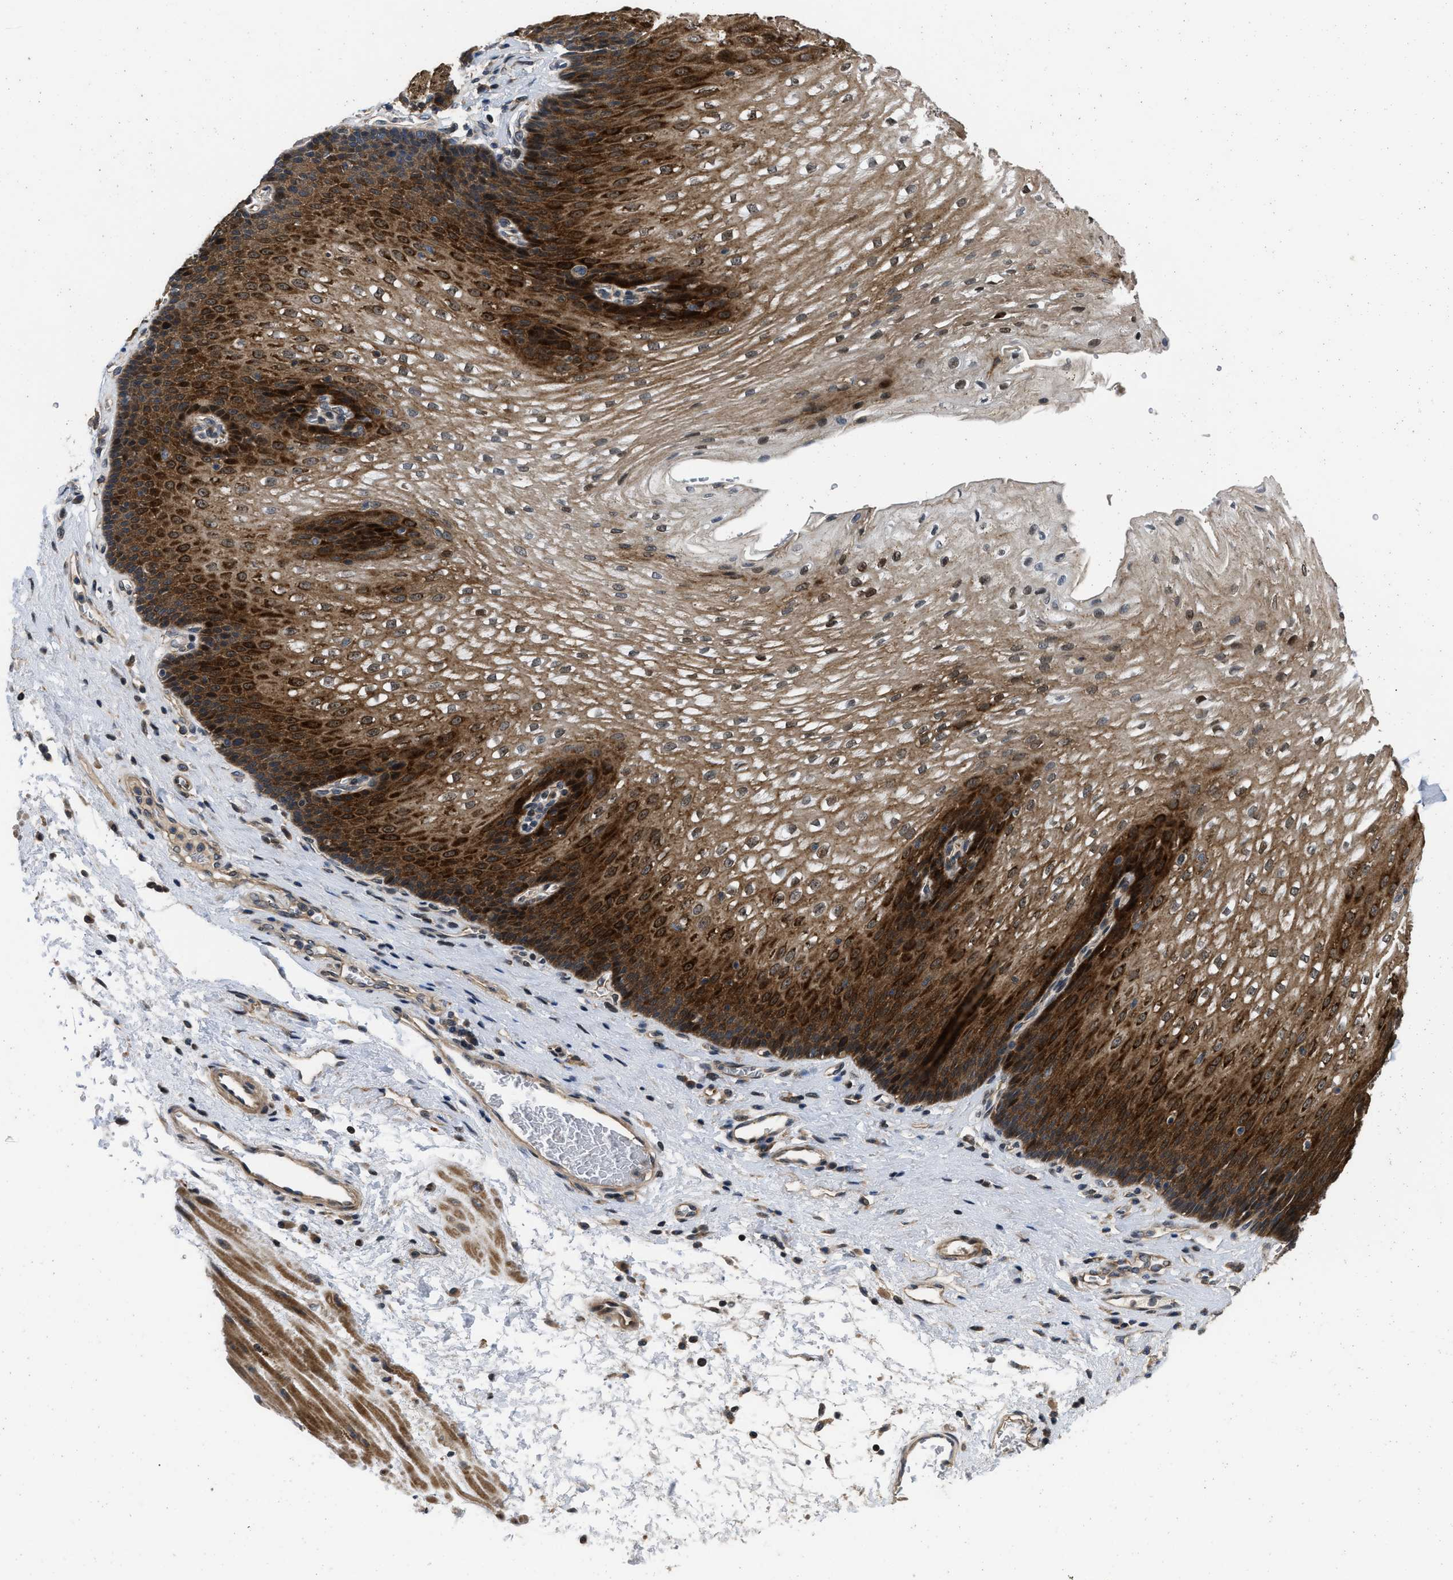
{"staining": {"intensity": "strong", "quantity": ">75%", "location": "cytoplasmic/membranous"}, "tissue": "esophagus", "cell_type": "Squamous epithelial cells", "image_type": "normal", "snomed": [{"axis": "morphology", "description": "Normal tissue, NOS"}, {"axis": "topography", "description": "Esophagus"}], "caption": "Brown immunohistochemical staining in unremarkable esophagus displays strong cytoplasmic/membranous staining in about >75% of squamous epithelial cells. (Brightfield microscopy of DAB IHC at high magnification).", "gene": "PRDM14", "patient": {"sex": "male", "age": 48}}